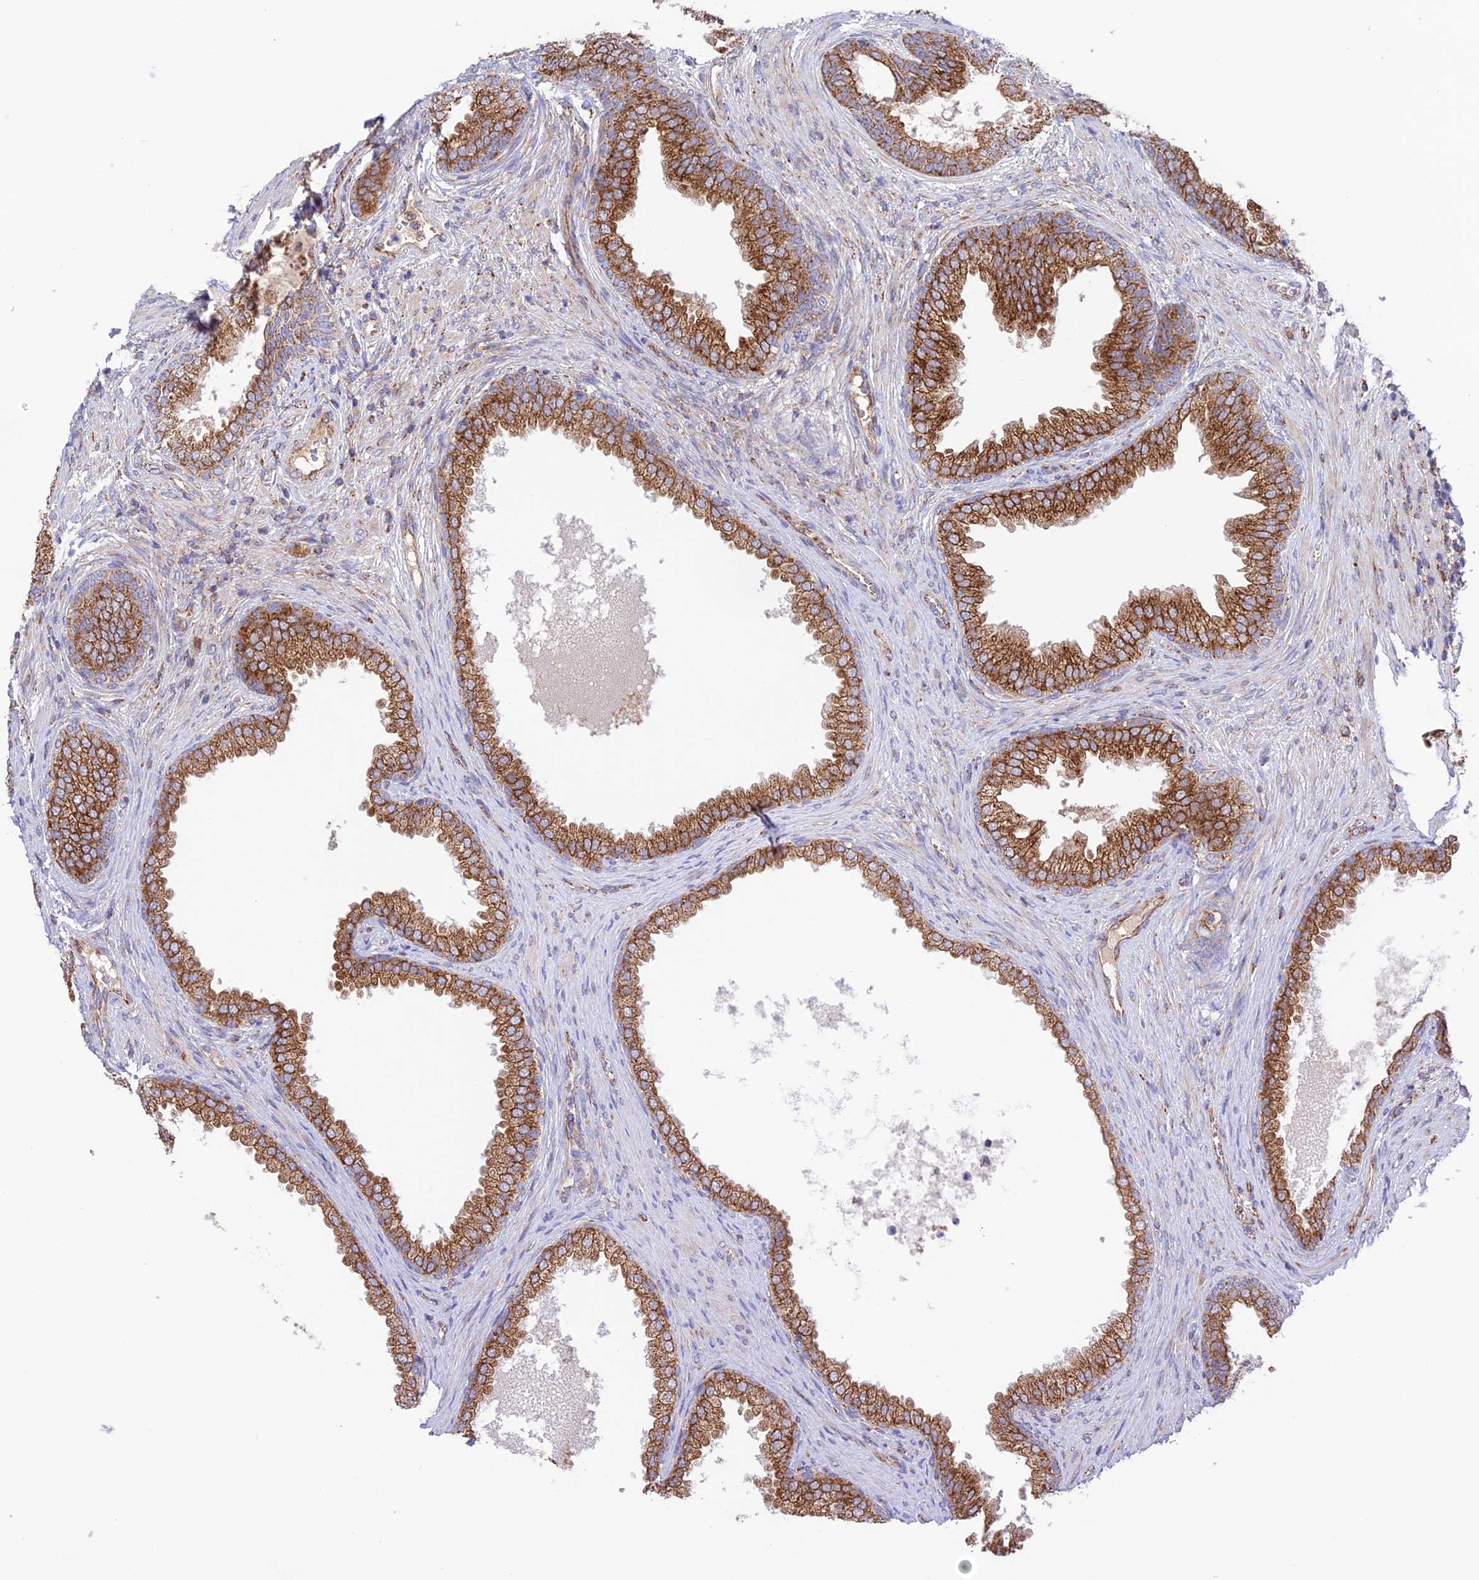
{"staining": {"intensity": "moderate", "quantity": ">75%", "location": "cytoplasmic/membranous"}, "tissue": "prostate", "cell_type": "Glandular cells", "image_type": "normal", "snomed": [{"axis": "morphology", "description": "Normal tissue, NOS"}, {"axis": "topography", "description": "Prostate"}], "caption": "Immunohistochemical staining of normal prostate exhibits >75% levels of moderate cytoplasmic/membranous protein staining in about >75% of glandular cells.", "gene": "UAP1L1", "patient": {"sex": "male", "age": 76}}